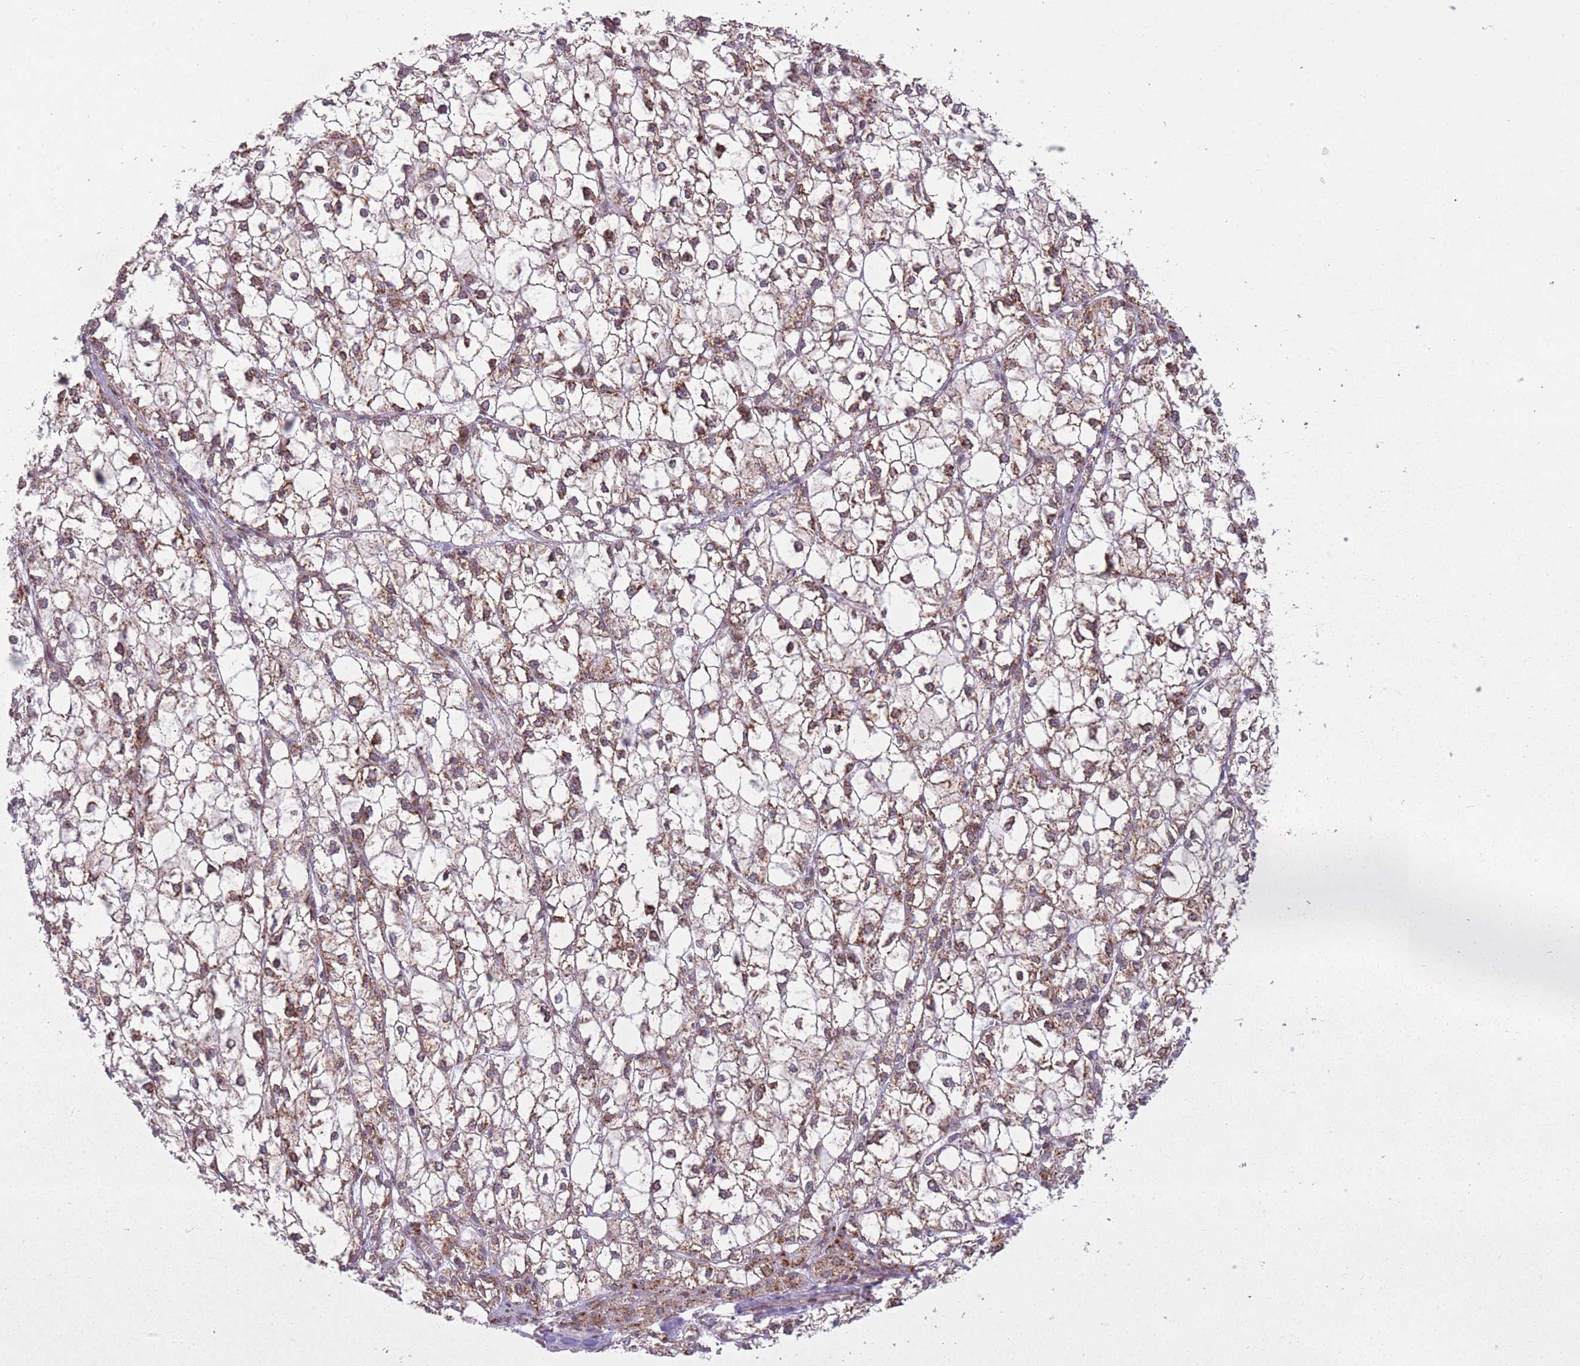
{"staining": {"intensity": "moderate", "quantity": ">75%", "location": "cytoplasmic/membranous"}, "tissue": "liver cancer", "cell_type": "Tumor cells", "image_type": "cancer", "snomed": [{"axis": "morphology", "description": "Carcinoma, Hepatocellular, NOS"}, {"axis": "topography", "description": "Liver"}], "caption": "Liver hepatocellular carcinoma was stained to show a protein in brown. There is medium levels of moderate cytoplasmic/membranous staining in about >75% of tumor cells.", "gene": "DPYSL4", "patient": {"sex": "female", "age": 43}}